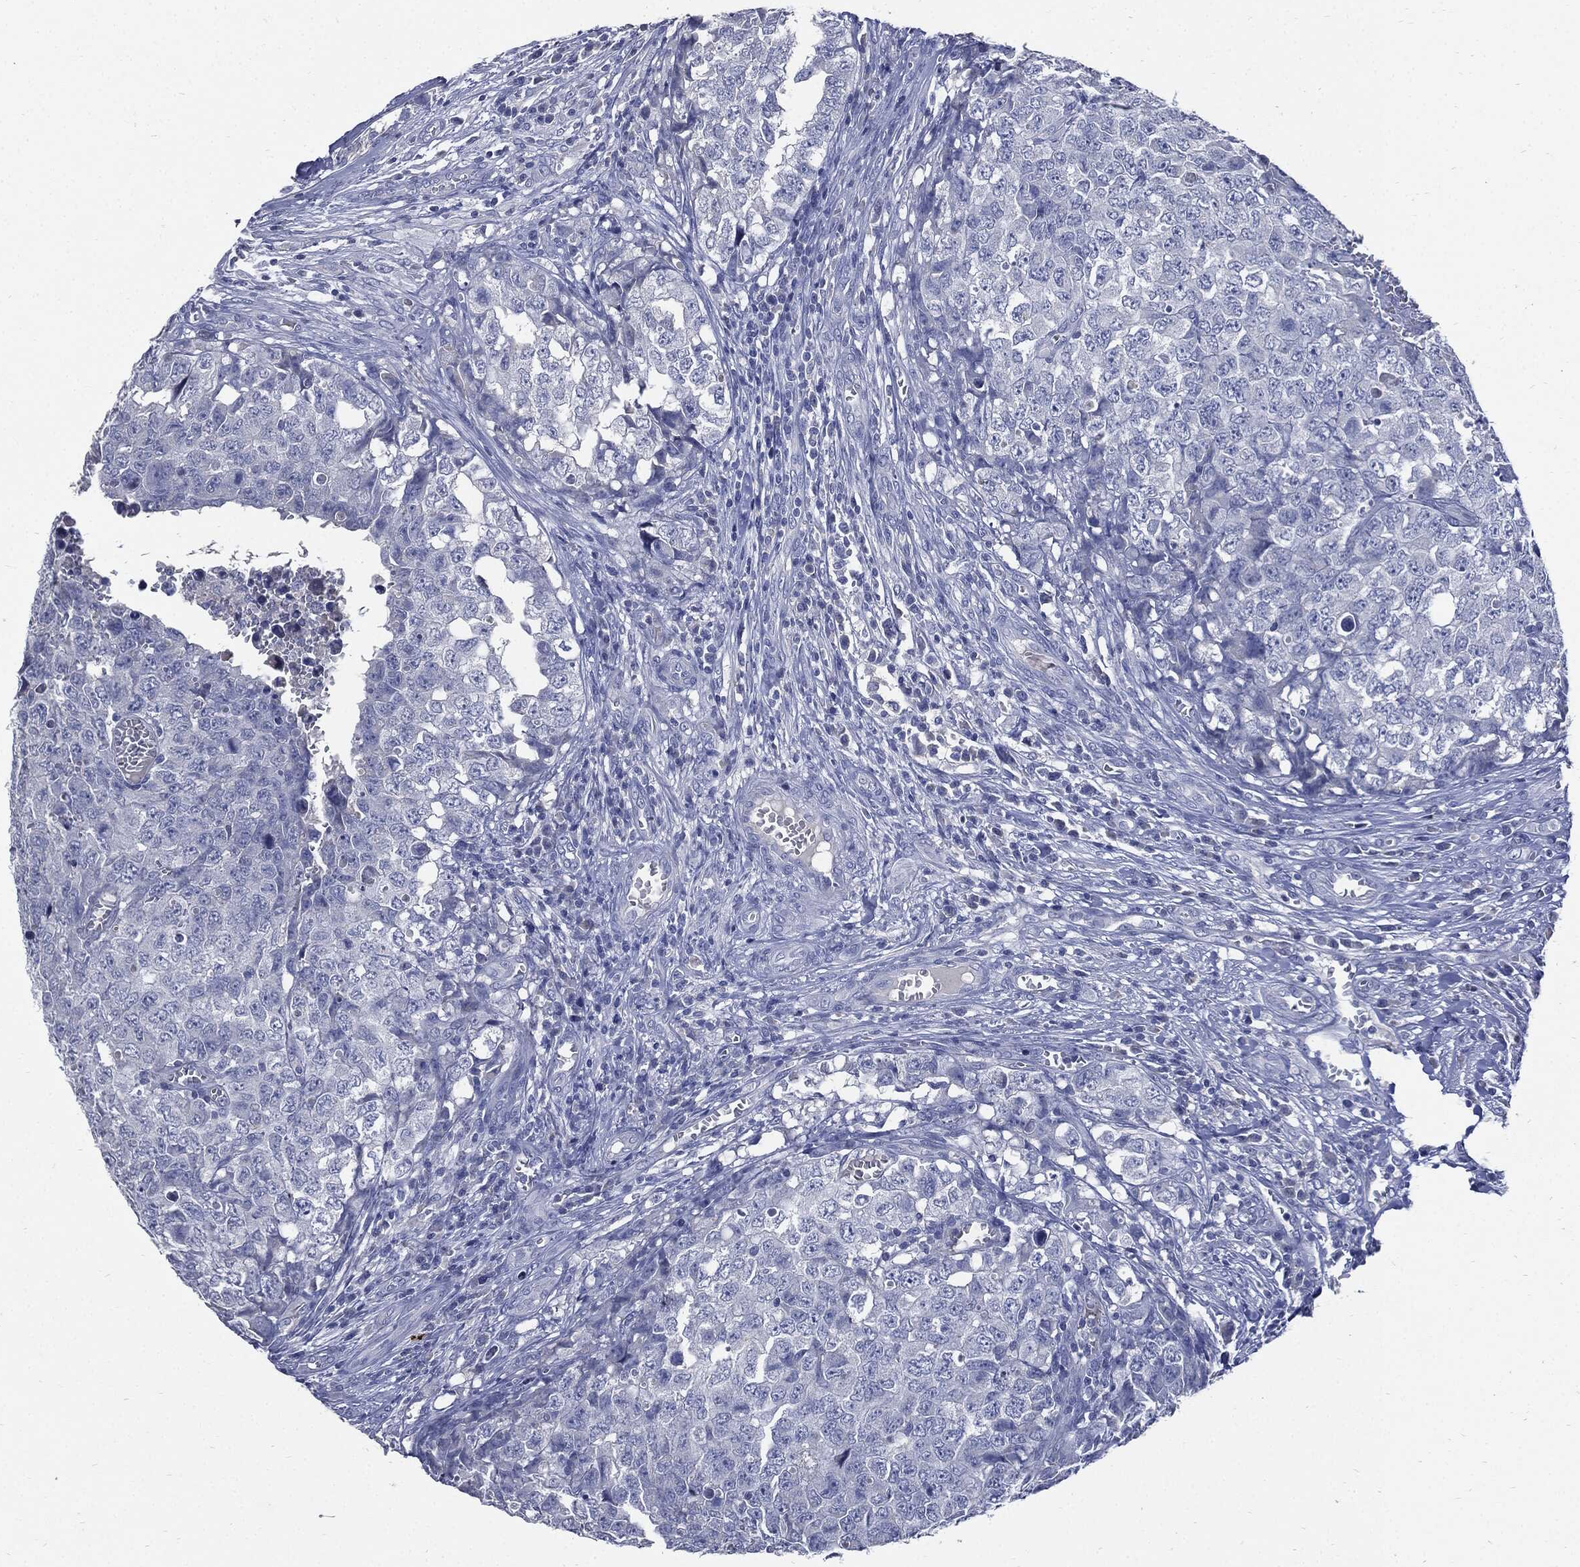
{"staining": {"intensity": "negative", "quantity": "none", "location": "none"}, "tissue": "testis cancer", "cell_type": "Tumor cells", "image_type": "cancer", "snomed": [{"axis": "morphology", "description": "Carcinoma, Embryonal, NOS"}, {"axis": "topography", "description": "Testis"}], "caption": "This is an IHC histopathology image of human testis cancer. There is no expression in tumor cells.", "gene": "CPE", "patient": {"sex": "male", "age": 23}}